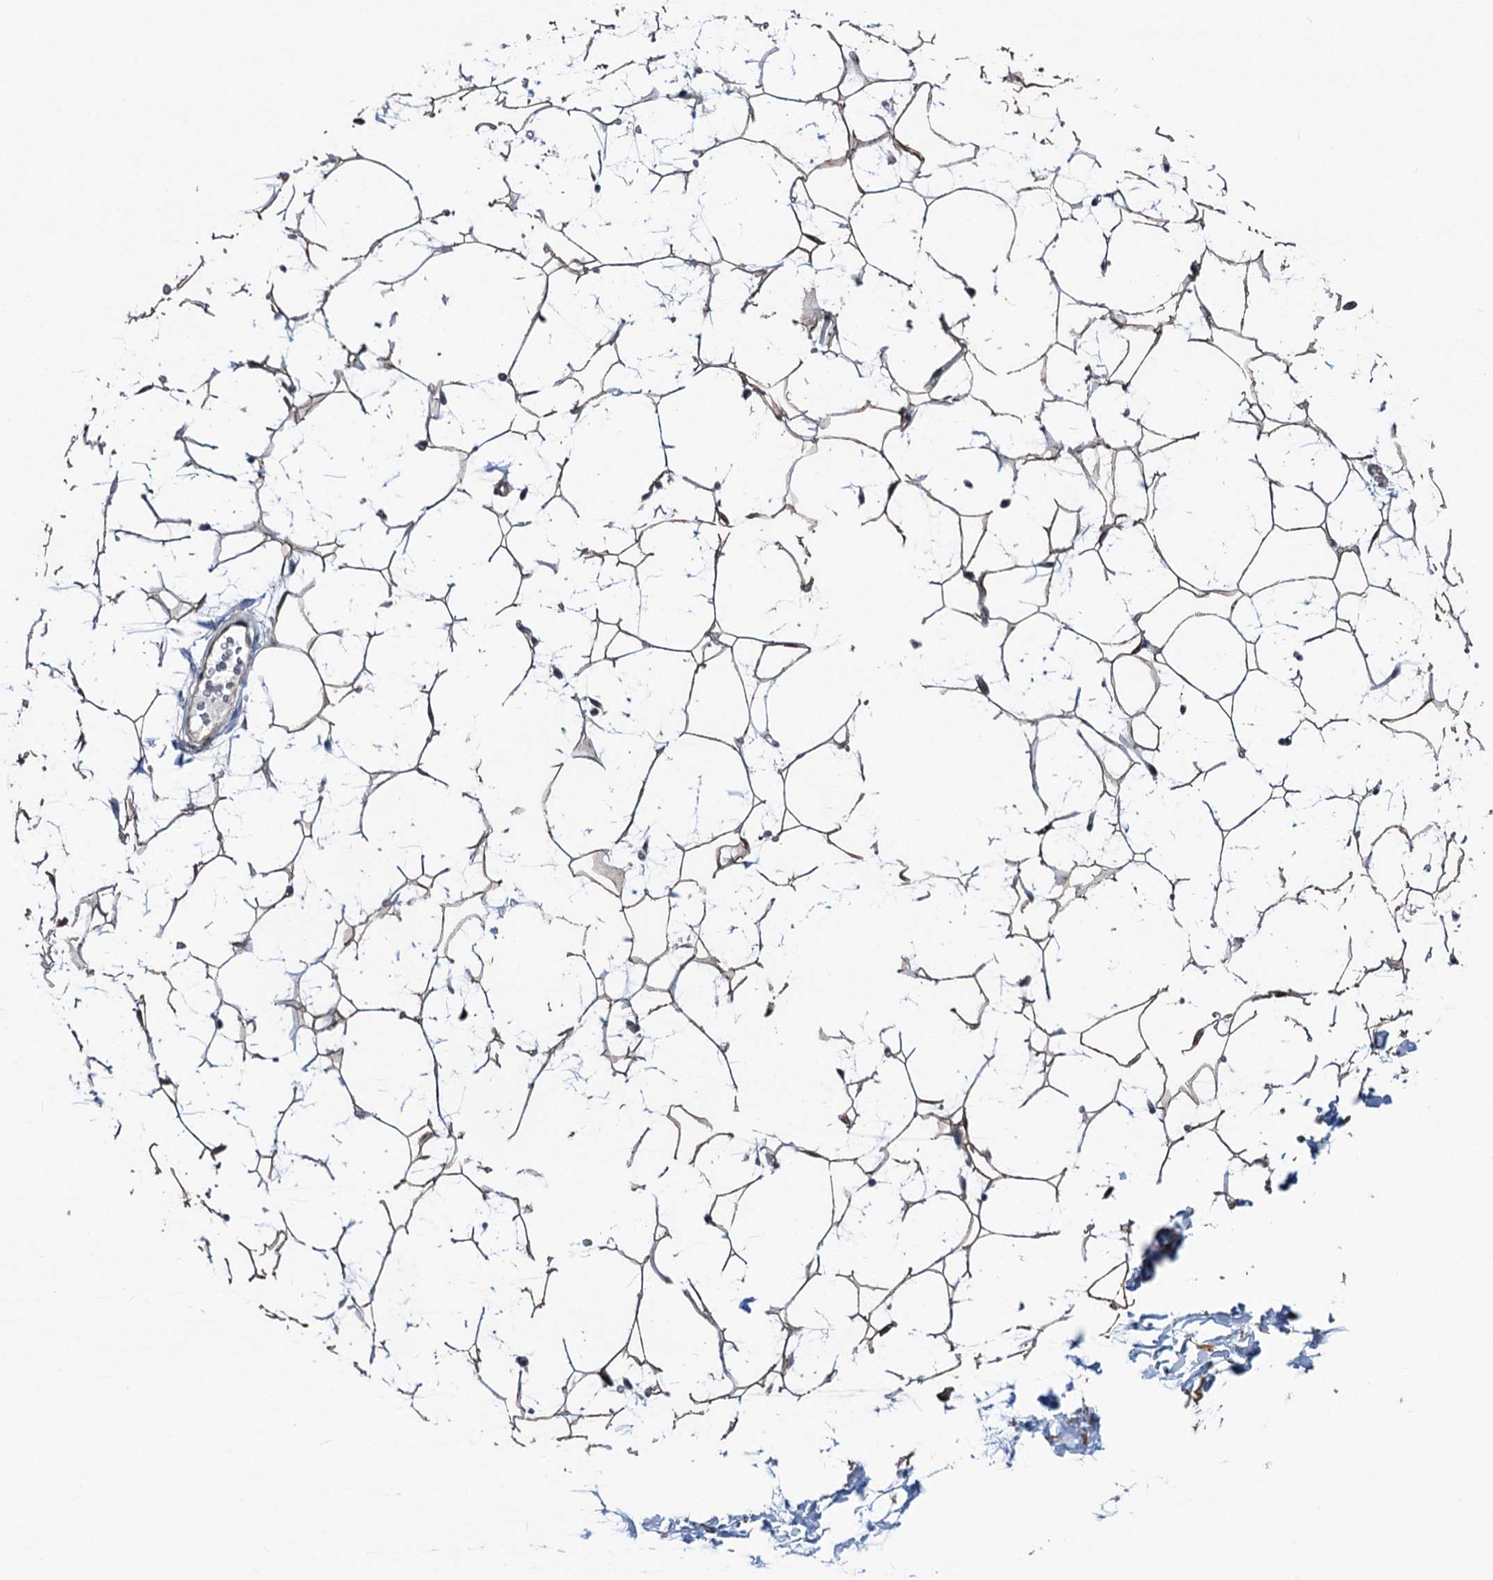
{"staining": {"intensity": "moderate", "quantity": ">75%", "location": "cytoplasmic/membranous"}, "tissue": "adipose tissue", "cell_type": "Adipocytes", "image_type": "normal", "snomed": [{"axis": "morphology", "description": "Normal tissue, NOS"}, {"axis": "topography", "description": "Breast"}], "caption": "Protein analysis of unremarkable adipose tissue demonstrates moderate cytoplasmic/membranous expression in approximately >75% of adipocytes.", "gene": "GPBP1", "patient": {"sex": "female", "age": 26}}